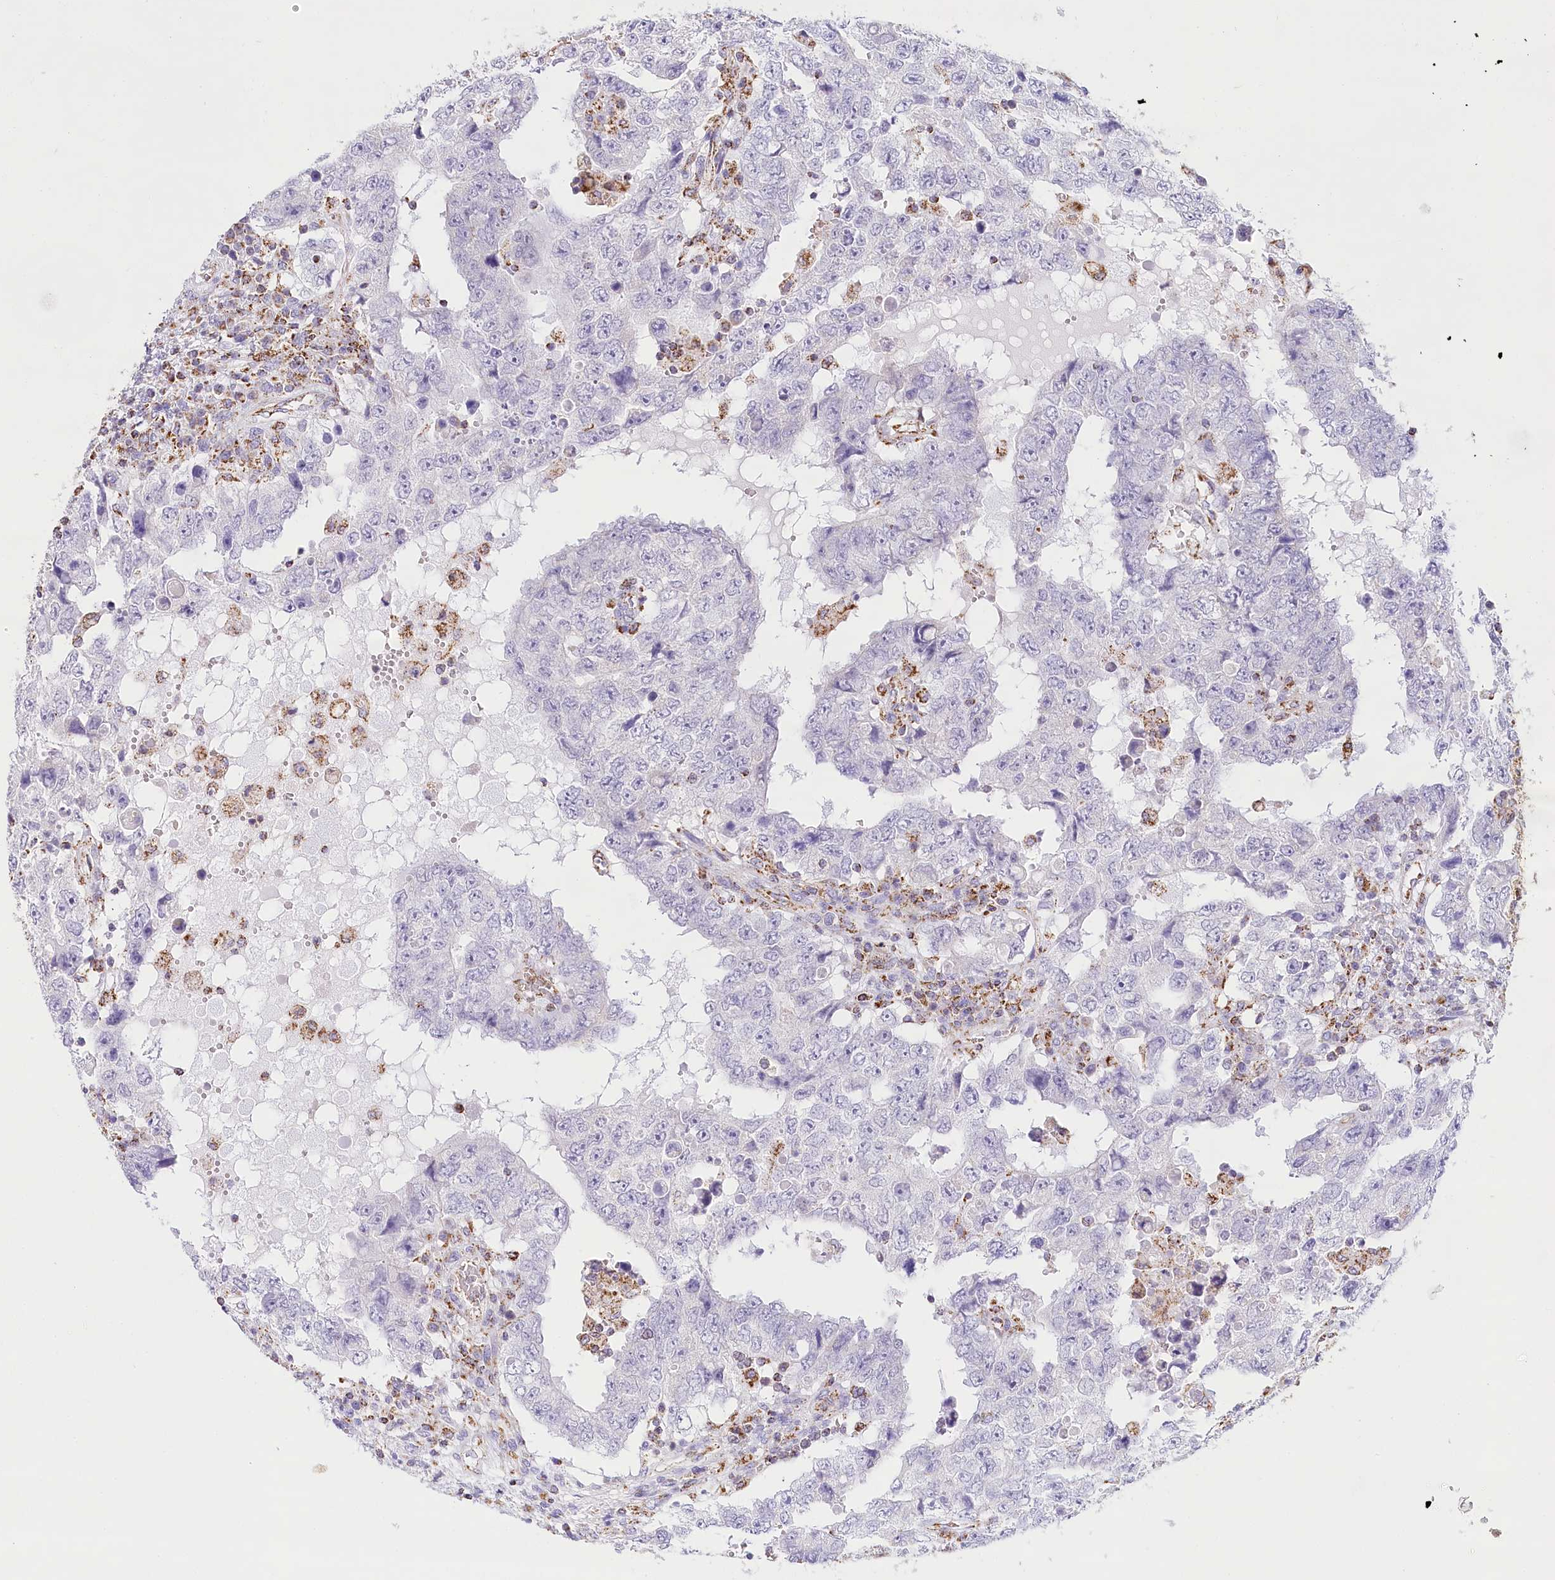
{"staining": {"intensity": "negative", "quantity": "none", "location": "none"}, "tissue": "testis cancer", "cell_type": "Tumor cells", "image_type": "cancer", "snomed": [{"axis": "morphology", "description": "Carcinoma, Embryonal, NOS"}, {"axis": "topography", "description": "Testis"}], "caption": "A micrograph of embryonal carcinoma (testis) stained for a protein reveals no brown staining in tumor cells.", "gene": "LSS", "patient": {"sex": "male", "age": 26}}